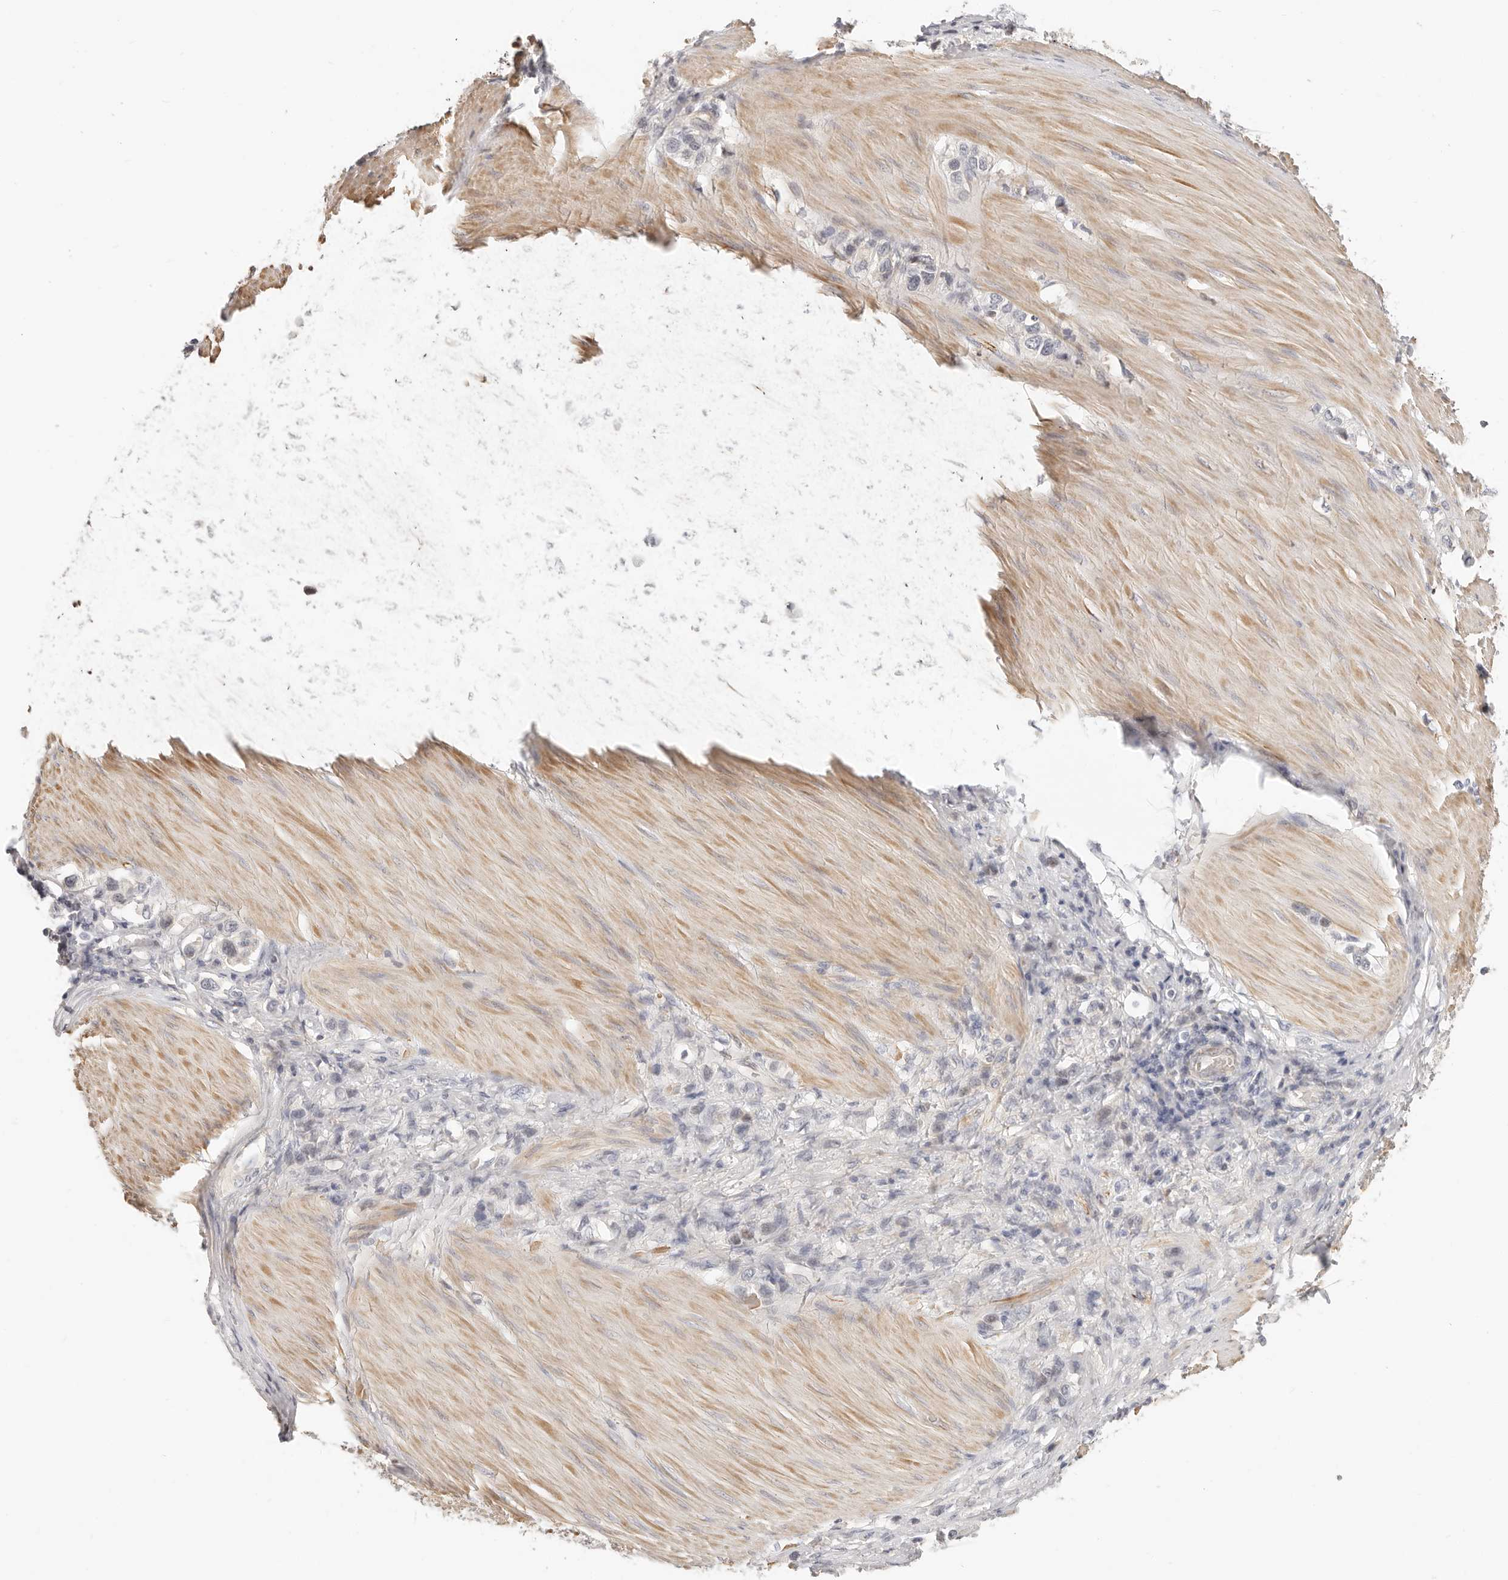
{"staining": {"intensity": "negative", "quantity": "none", "location": "none"}, "tissue": "stomach cancer", "cell_type": "Tumor cells", "image_type": "cancer", "snomed": [{"axis": "morphology", "description": "Adenocarcinoma, NOS"}, {"axis": "topography", "description": "Stomach"}], "caption": "Tumor cells show no significant positivity in adenocarcinoma (stomach).", "gene": "DTNBP1", "patient": {"sex": "female", "age": 65}}